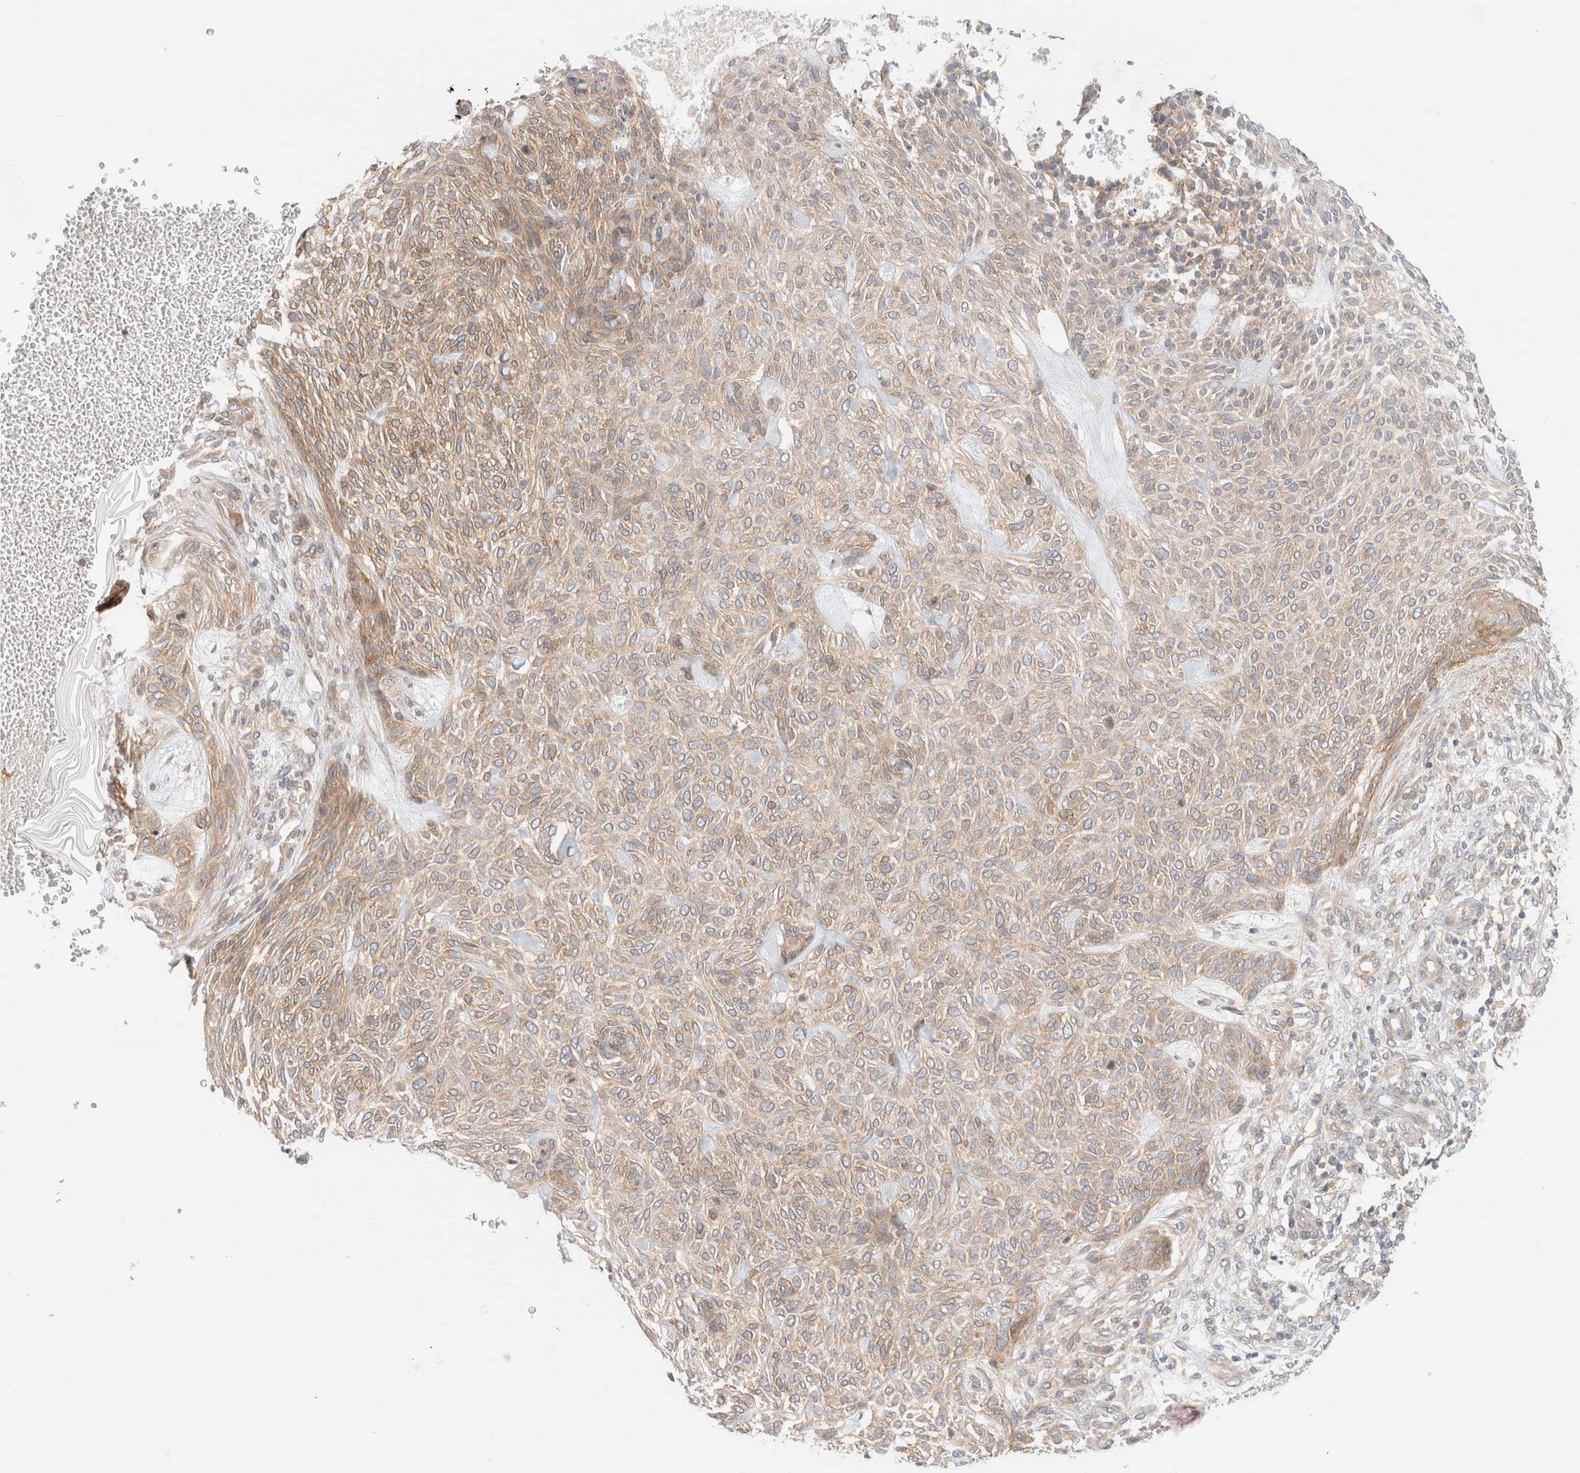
{"staining": {"intensity": "weak", "quantity": "<25%", "location": "cytoplasmic/membranous"}, "tissue": "skin cancer", "cell_type": "Tumor cells", "image_type": "cancer", "snomed": [{"axis": "morphology", "description": "Basal cell carcinoma"}, {"axis": "topography", "description": "Skin"}], "caption": "This is an immunohistochemistry micrograph of human skin basal cell carcinoma. There is no positivity in tumor cells.", "gene": "MARK3", "patient": {"sex": "male", "age": 55}}